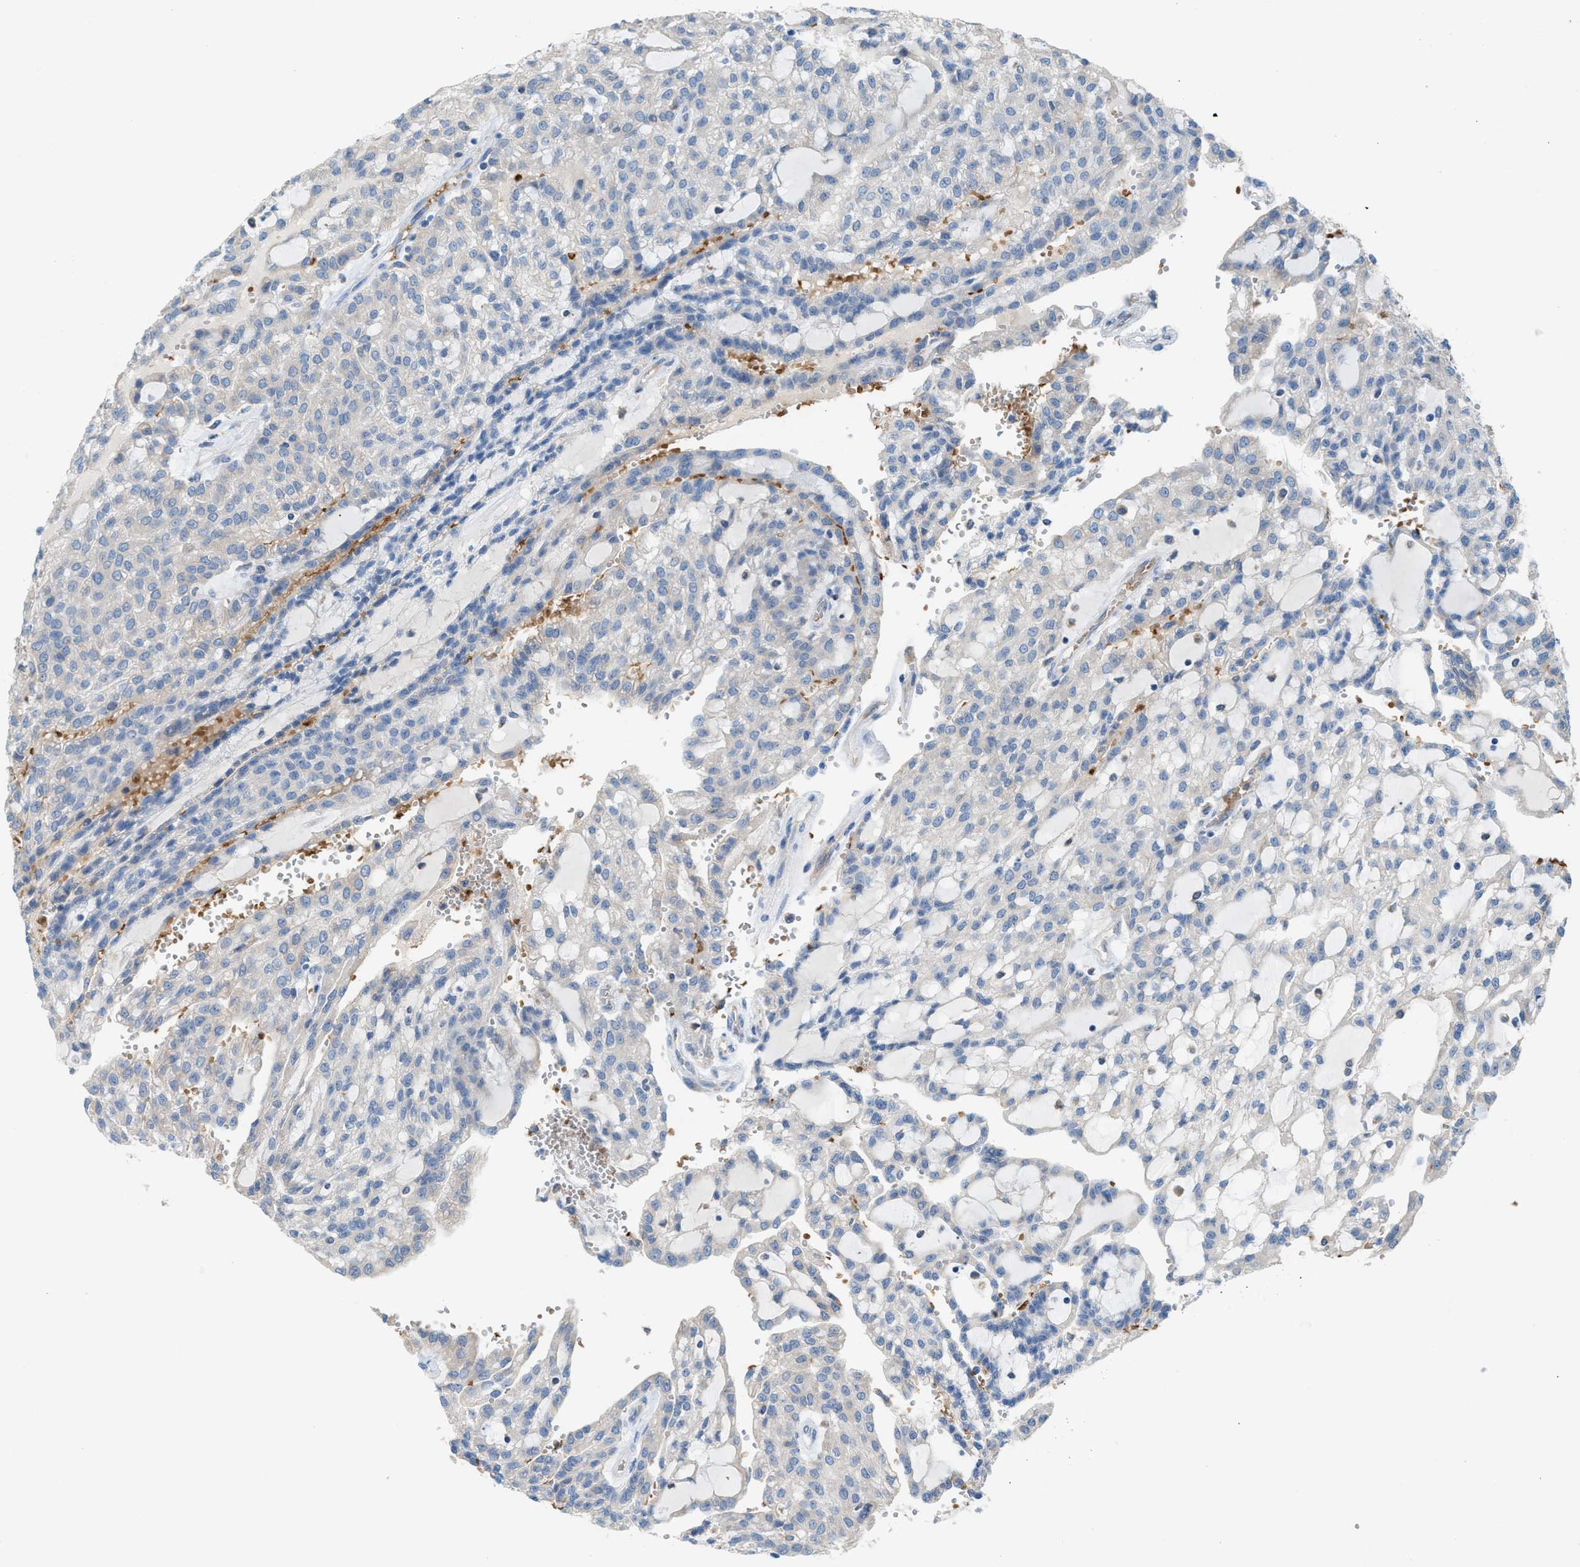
{"staining": {"intensity": "negative", "quantity": "none", "location": "none"}, "tissue": "renal cancer", "cell_type": "Tumor cells", "image_type": "cancer", "snomed": [{"axis": "morphology", "description": "Adenocarcinoma, NOS"}, {"axis": "topography", "description": "Kidney"}], "caption": "An image of human renal cancer (adenocarcinoma) is negative for staining in tumor cells.", "gene": "CA3", "patient": {"sex": "male", "age": 63}}